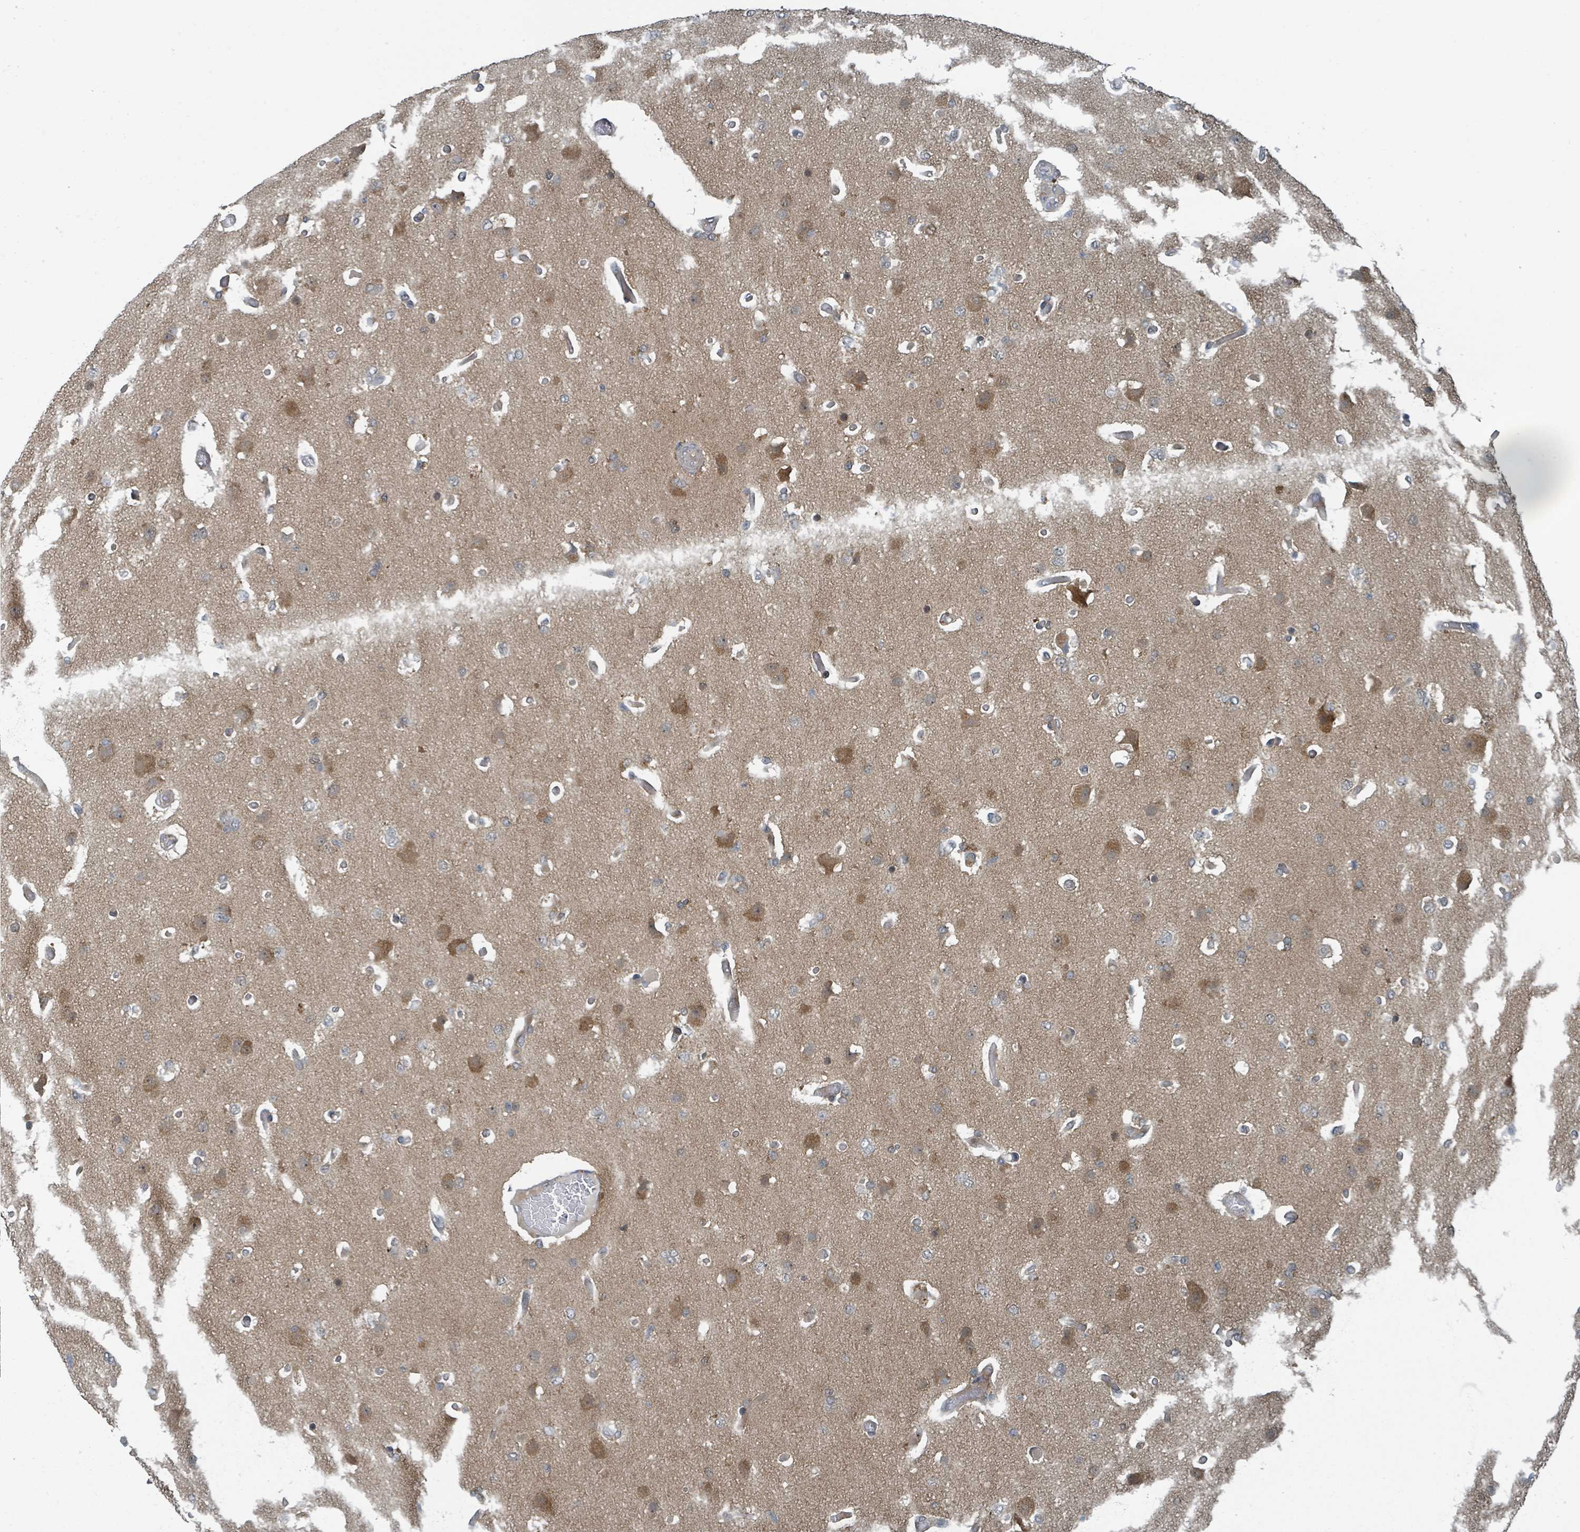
{"staining": {"intensity": "moderate", "quantity": "25%-75%", "location": "cytoplasmic/membranous"}, "tissue": "glioma", "cell_type": "Tumor cells", "image_type": "cancer", "snomed": [{"axis": "morphology", "description": "Glioma, malignant, High grade"}, {"axis": "topography", "description": "Brain"}], "caption": "Protein analysis of malignant glioma (high-grade) tissue shows moderate cytoplasmic/membranous expression in approximately 25%-75% of tumor cells.", "gene": "GOLGA7", "patient": {"sex": "female", "age": 74}}